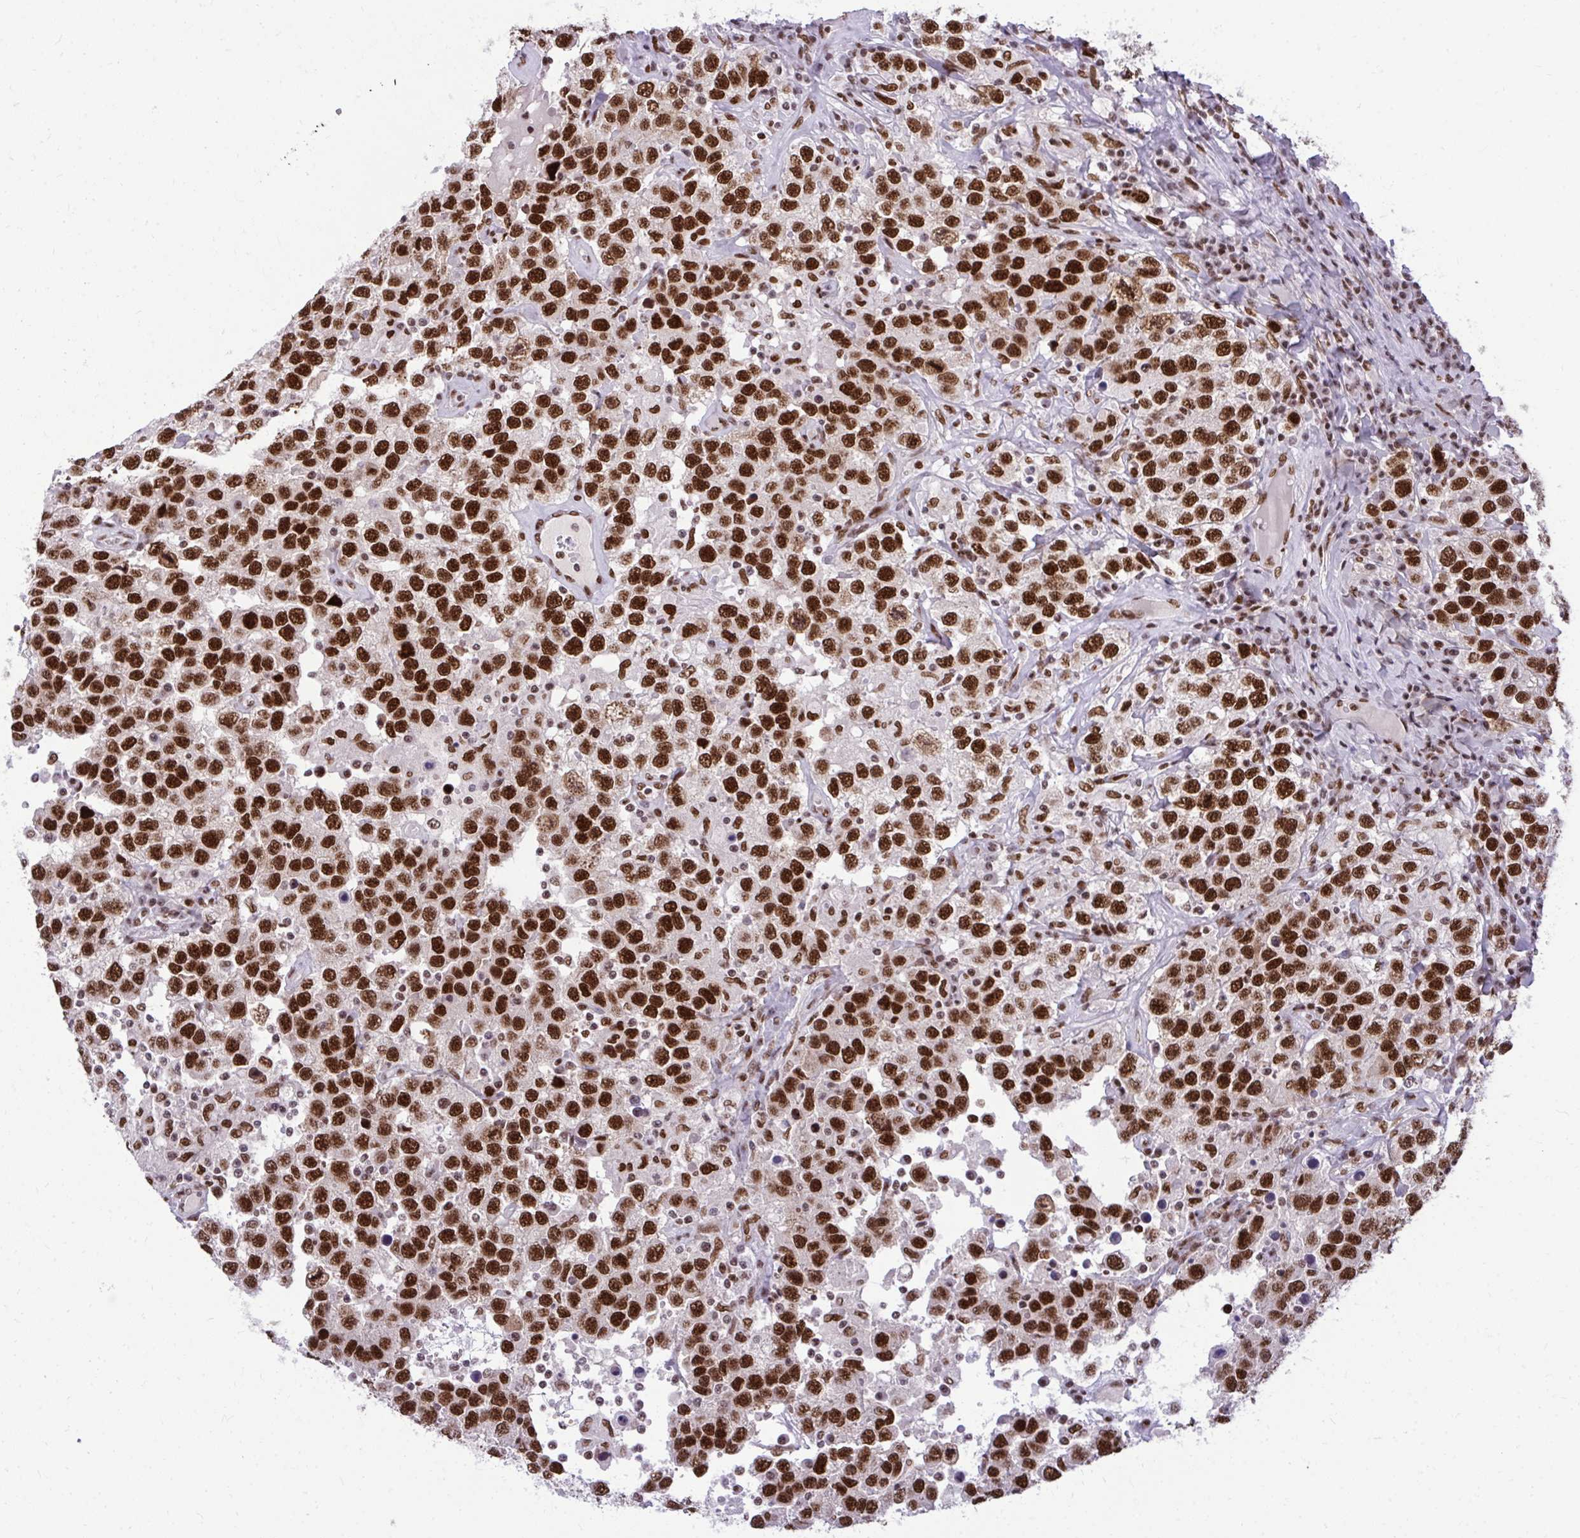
{"staining": {"intensity": "strong", "quantity": ">75%", "location": "nuclear"}, "tissue": "testis cancer", "cell_type": "Tumor cells", "image_type": "cancer", "snomed": [{"axis": "morphology", "description": "Seminoma, NOS"}, {"axis": "topography", "description": "Testis"}], "caption": "Testis cancer (seminoma) stained with immunohistochemistry reveals strong nuclear staining in approximately >75% of tumor cells.", "gene": "CDYL", "patient": {"sex": "male", "age": 41}}